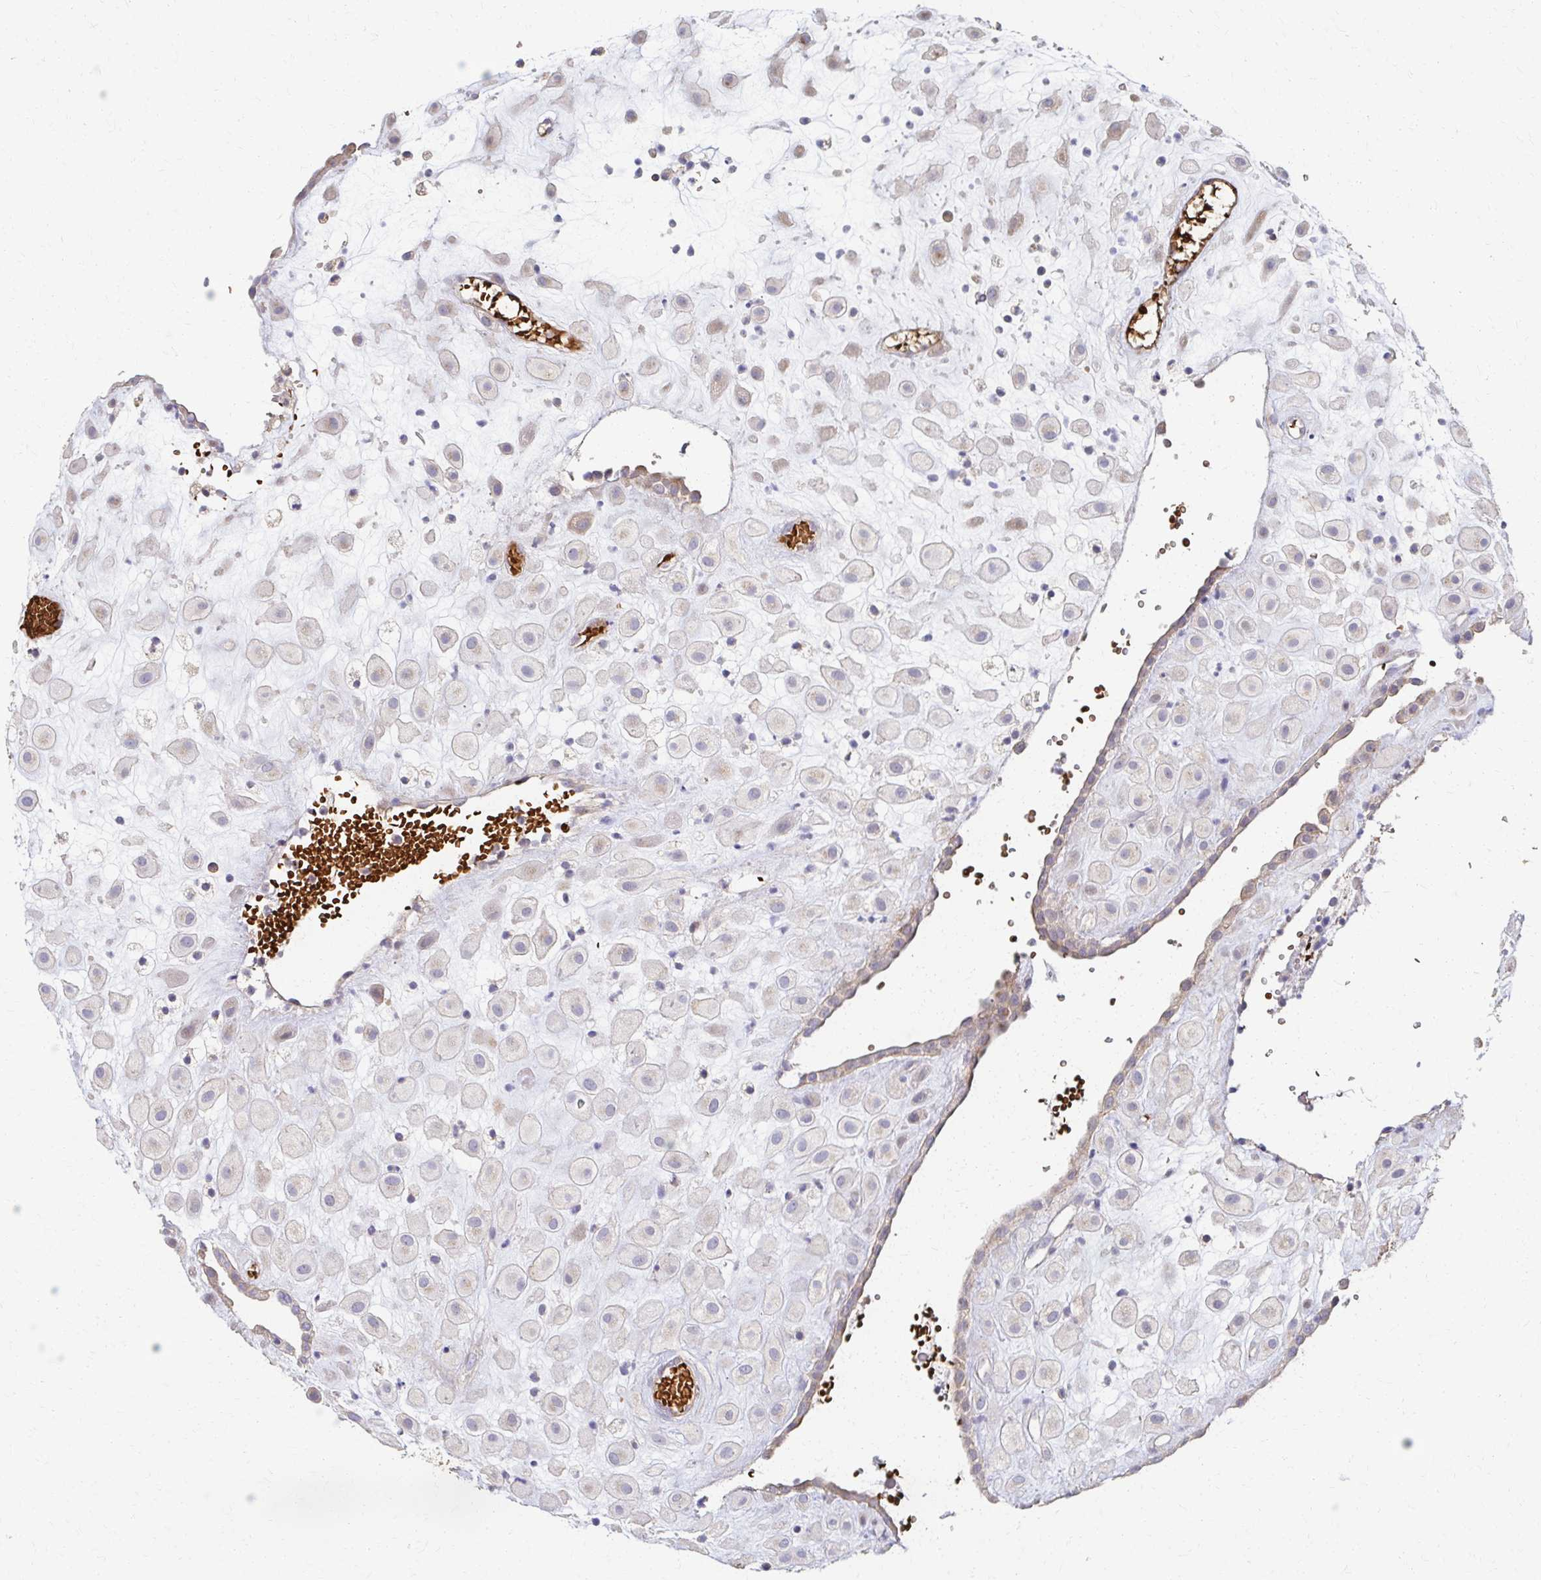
{"staining": {"intensity": "negative", "quantity": "none", "location": "none"}, "tissue": "placenta", "cell_type": "Decidual cells", "image_type": "normal", "snomed": [{"axis": "morphology", "description": "Normal tissue, NOS"}, {"axis": "topography", "description": "Placenta"}], "caption": "The immunohistochemistry (IHC) image has no significant staining in decidual cells of placenta.", "gene": "SKA2", "patient": {"sex": "female", "age": 24}}